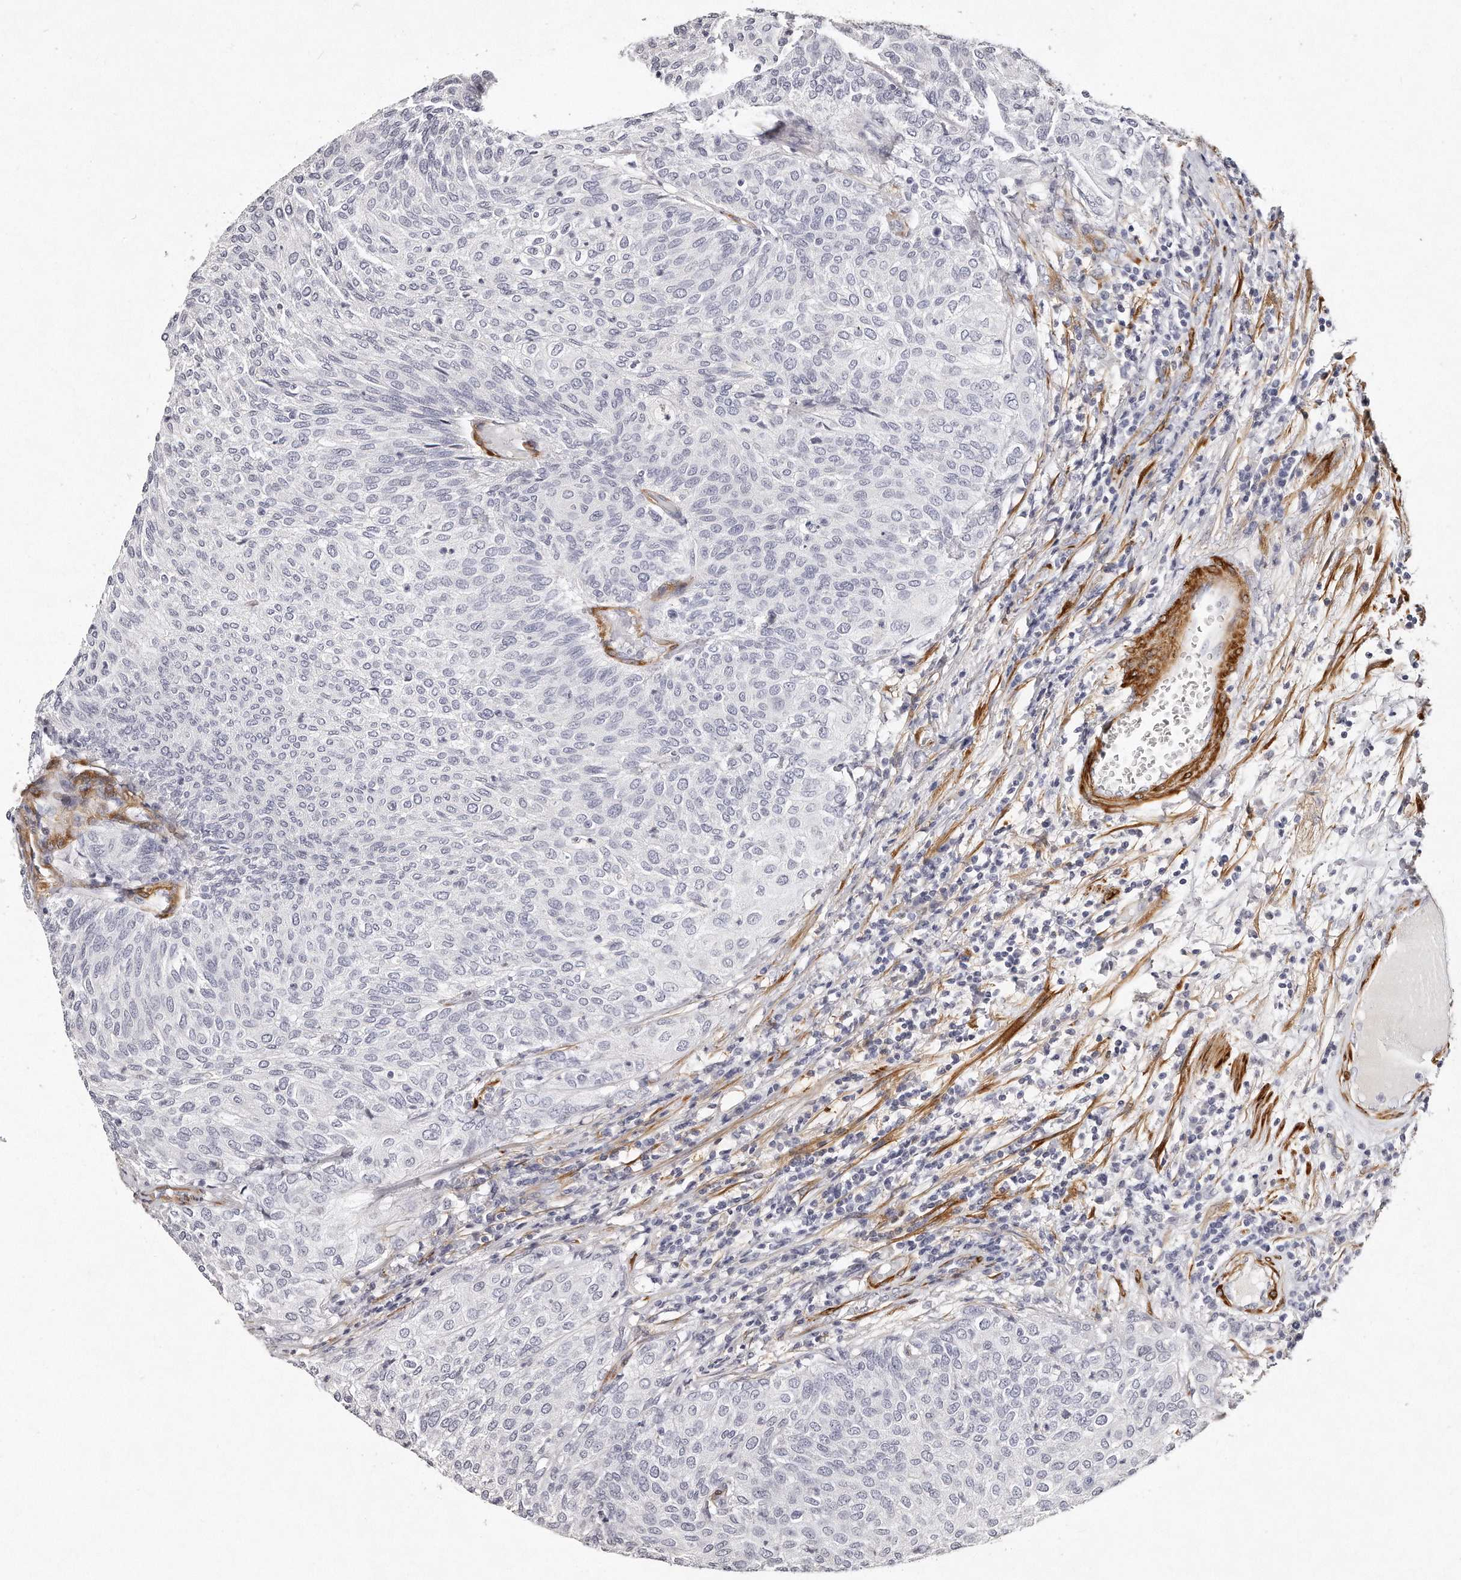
{"staining": {"intensity": "negative", "quantity": "none", "location": "none"}, "tissue": "urothelial cancer", "cell_type": "Tumor cells", "image_type": "cancer", "snomed": [{"axis": "morphology", "description": "Urothelial carcinoma, Low grade"}, {"axis": "topography", "description": "Urinary bladder"}], "caption": "The histopathology image displays no staining of tumor cells in urothelial cancer.", "gene": "LMOD1", "patient": {"sex": "female", "age": 79}}